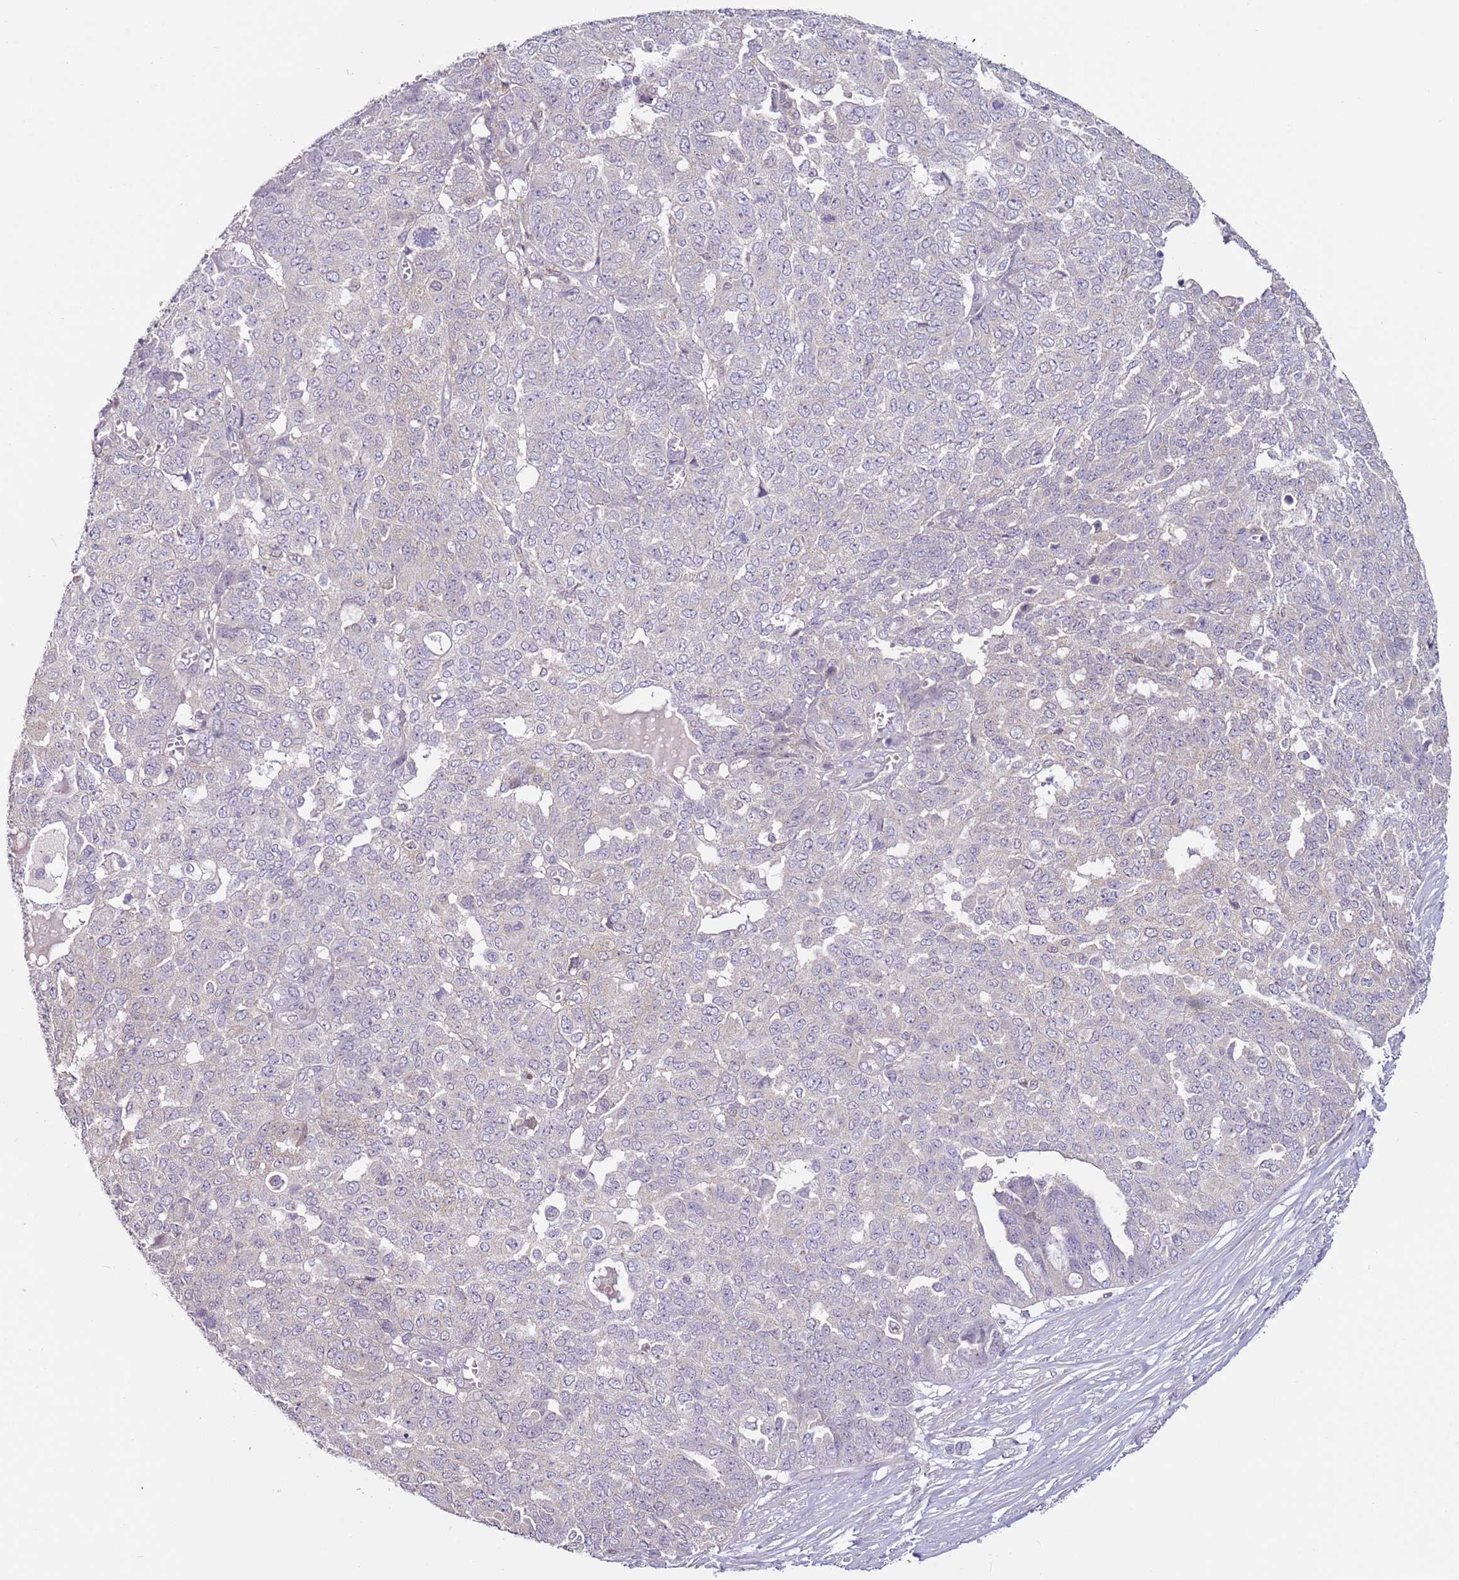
{"staining": {"intensity": "negative", "quantity": "none", "location": "none"}, "tissue": "ovarian cancer", "cell_type": "Tumor cells", "image_type": "cancer", "snomed": [{"axis": "morphology", "description": "Cystadenocarcinoma, serous, NOS"}, {"axis": "topography", "description": "Soft tissue"}, {"axis": "topography", "description": "Ovary"}], "caption": "High magnification brightfield microscopy of ovarian serous cystadenocarcinoma stained with DAB (brown) and counterstained with hematoxylin (blue): tumor cells show no significant expression.", "gene": "MDH1", "patient": {"sex": "female", "age": 57}}